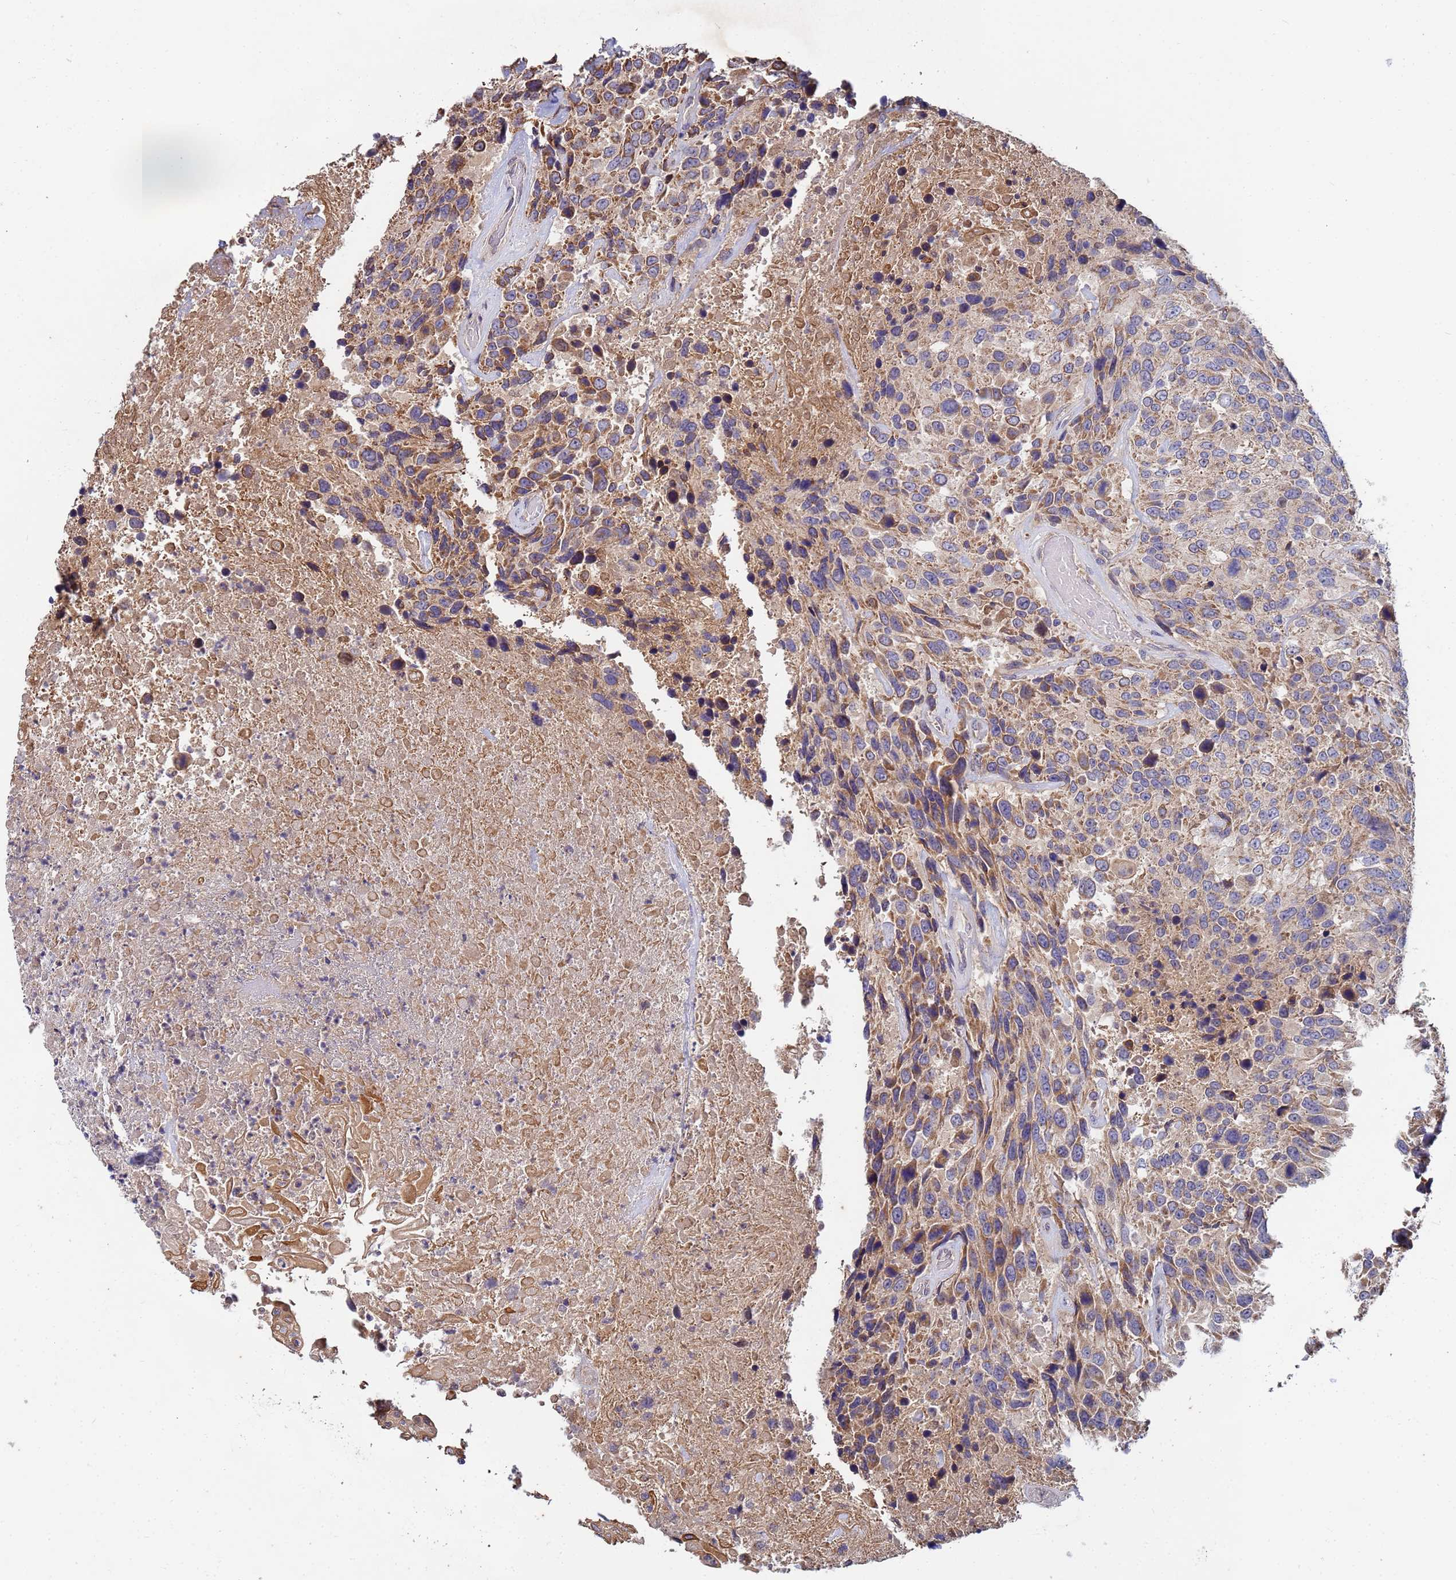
{"staining": {"intensity": "moderate", "quantity": ">75%", "location": "cytoplasmic/membranous"}, "tissue": "urothelial cancer", "cell_type": "Tumor cells", "image_type": "cancer", "snomed": [{"axis": "morphology", "description": "Urothelial carcinoma, High grade"}, {"axis": "topography", "description": "Urinary bladder"}], "caption": "A high-resolution image shows immunohistochemistry (IHC) staining of urothelial cancer, which reveals moderate cytoplasmic/membranous positivity in about >75% of tumor cells.", "gene": "C5orf34", "patient": {"sex": "female", "age": 70}}